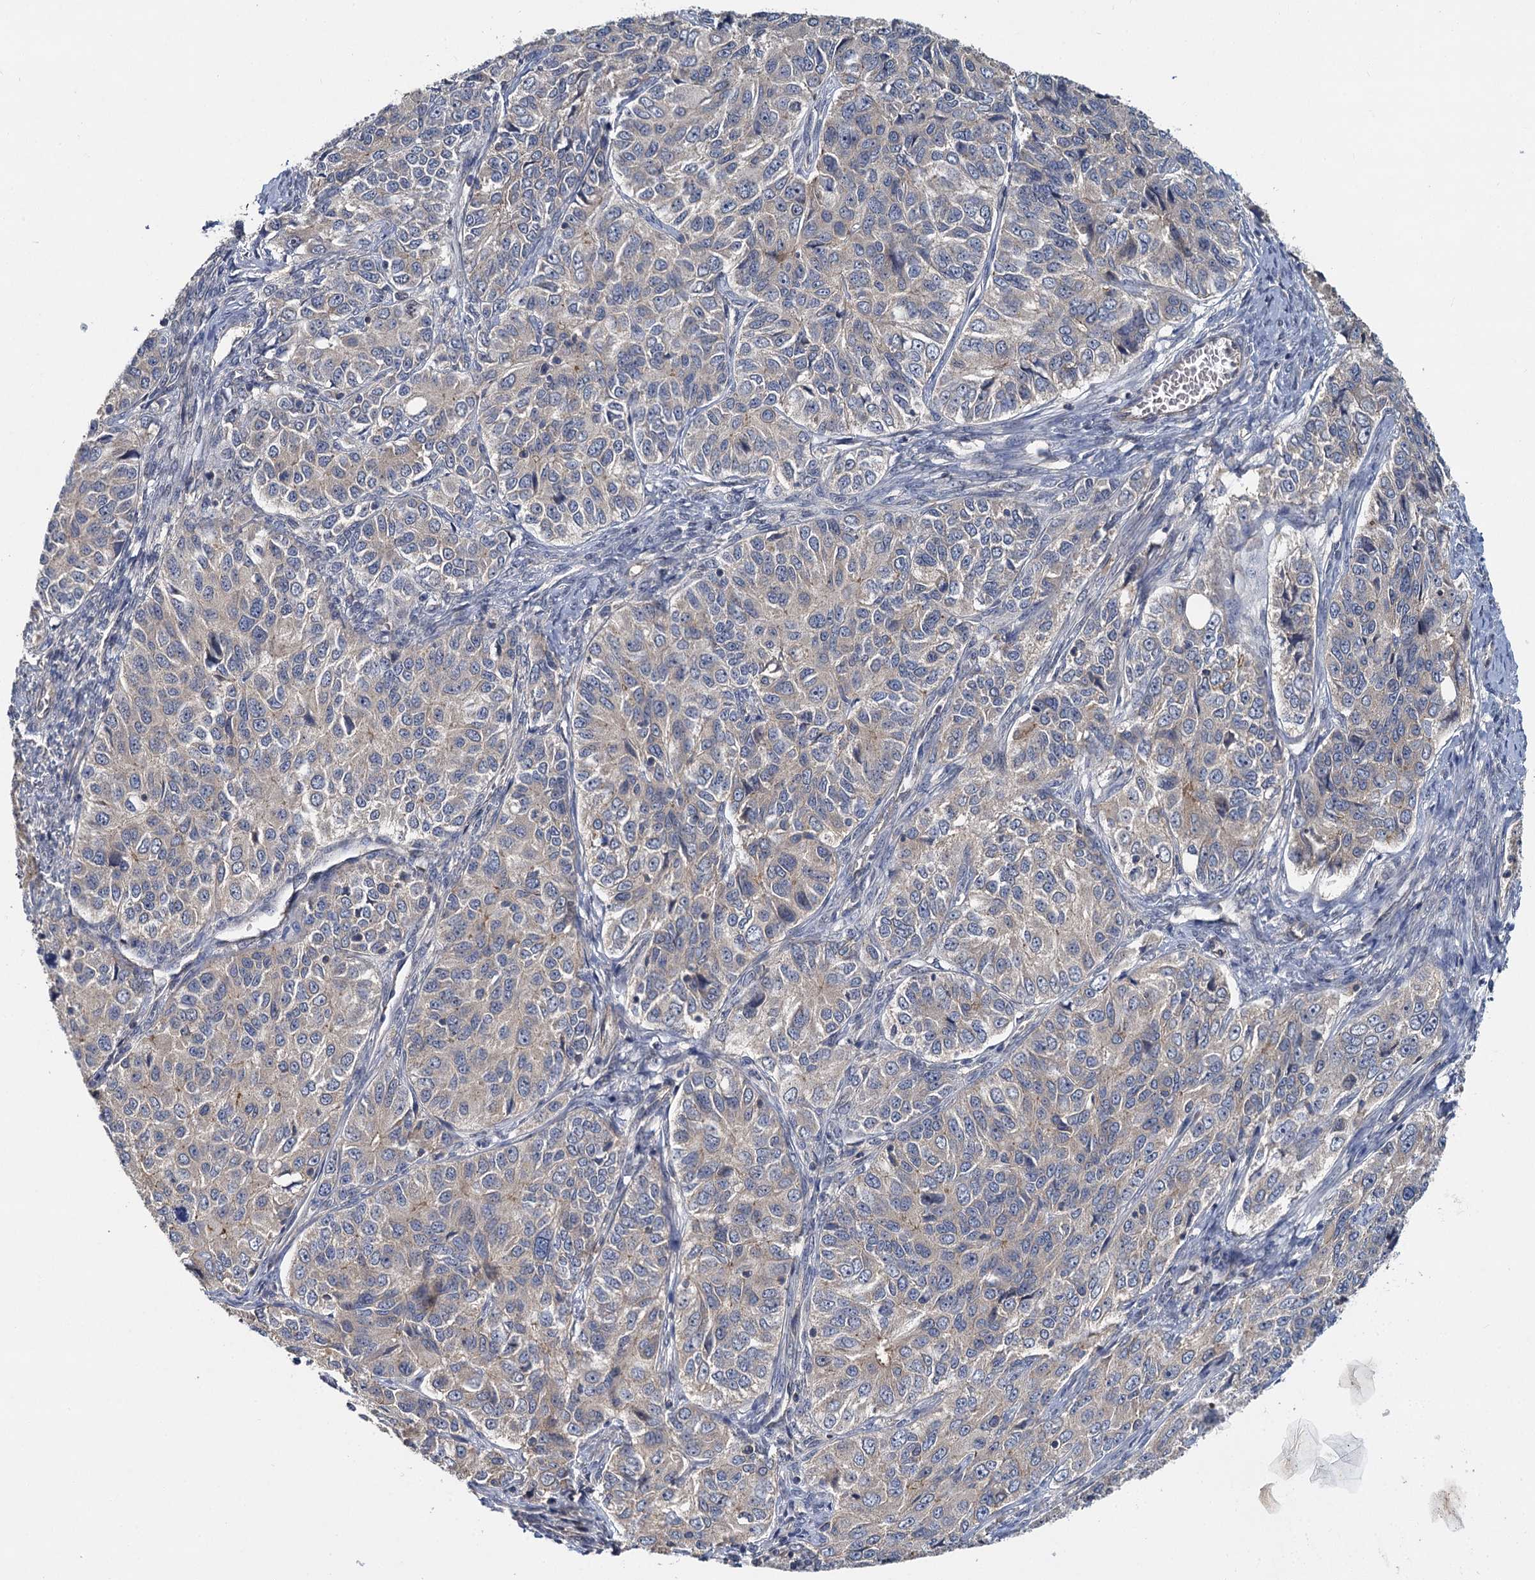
{"staining": {"intensity": "negative", "quantity": "none", "location": "none"}, "tissue": "ovarian cancer", "cell_type": "Tumor cells", "image_type": "cancer", "snomed": [{"axis": "morphology", "description": "Carcinoma, endometroid"}, {"axis": "topography", "description": "Ovary"}], "caption": "Micrograph shows no protein expression in tumor cells of ovarian endometroid carcinoma tissue. (Stains: DAB immunohistochemistry (IHC) with hematoxylin counter stain, Microscopy: brightfield microscopy at high magnification).", "gene": "ZNF324", "patient": {"sex": "female", "age": 51}}